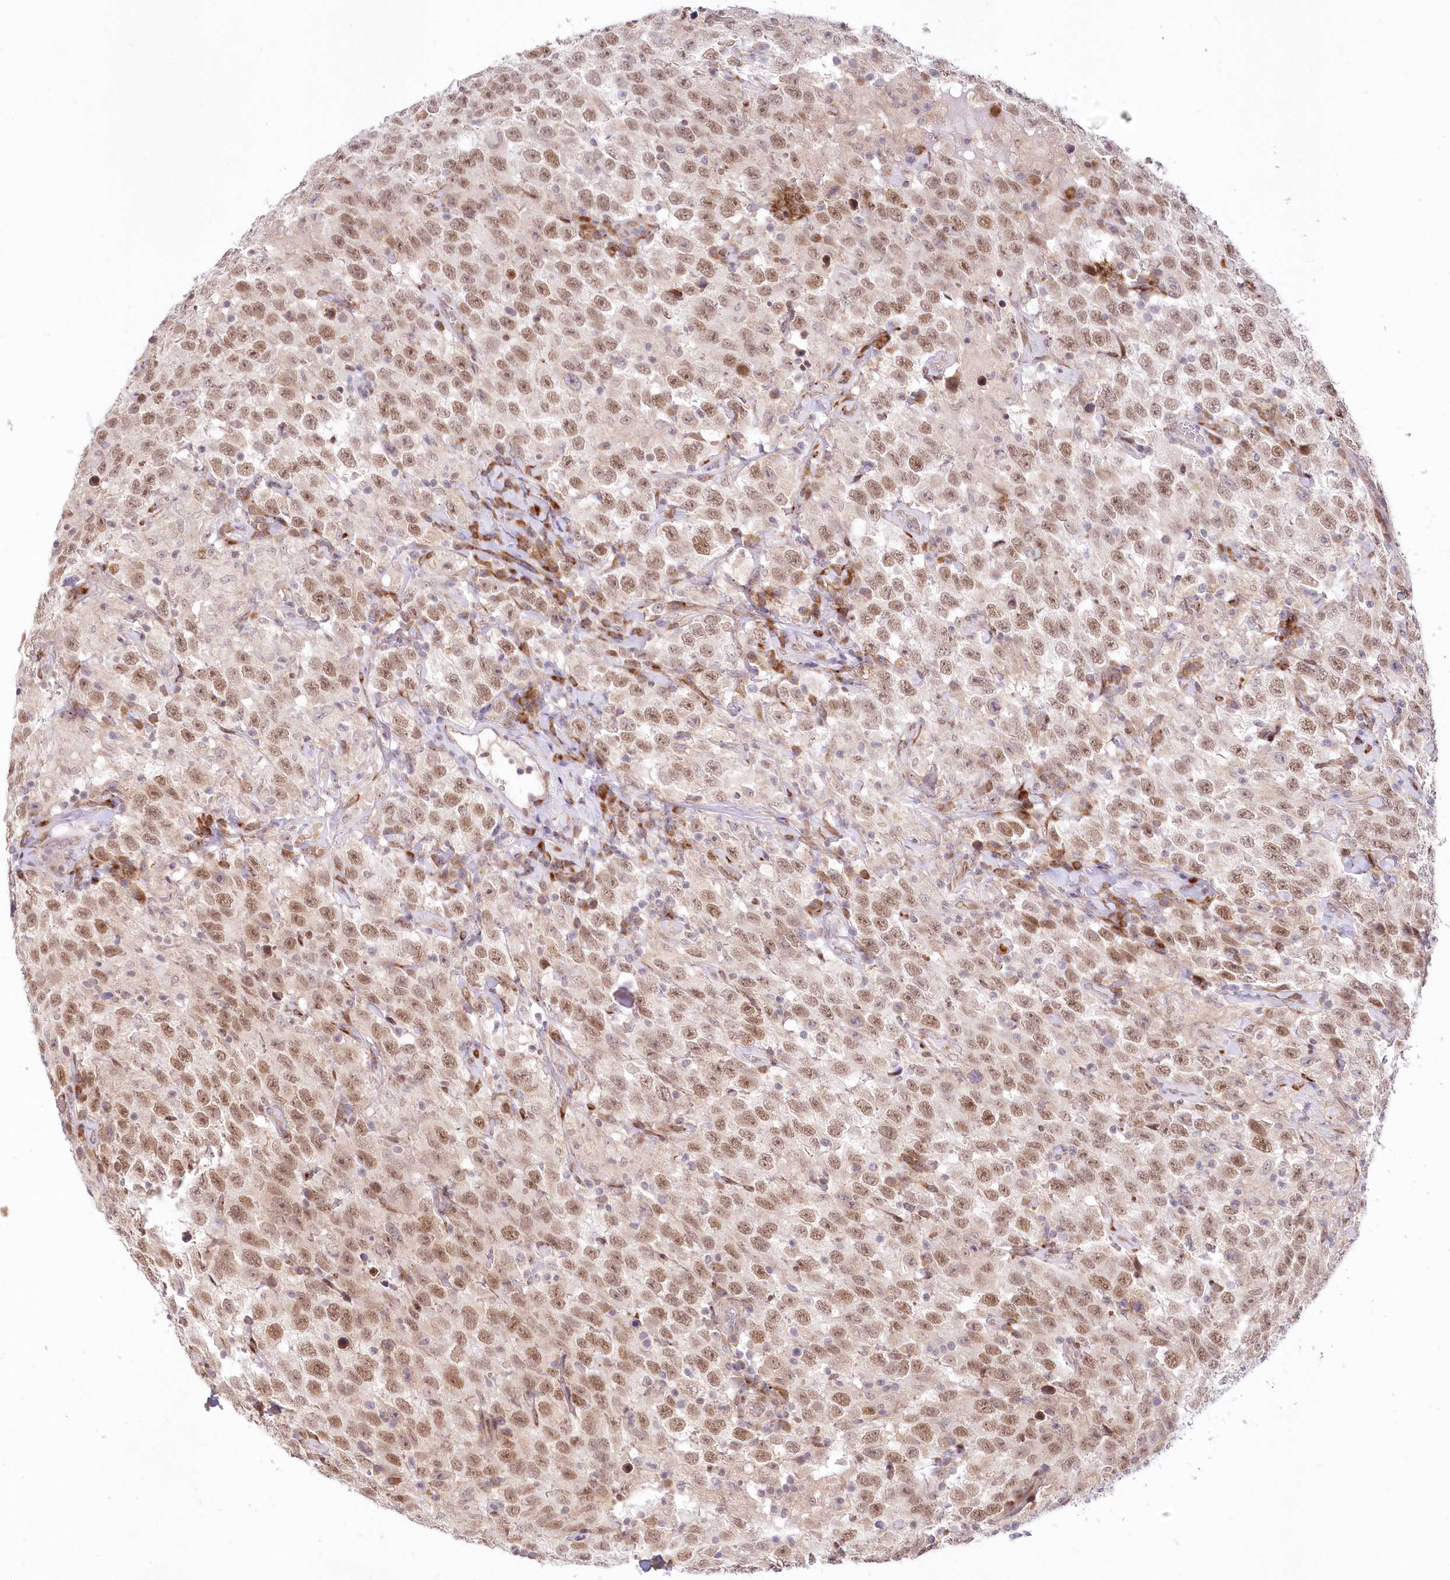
{"staining": {"intensity": "moderate", "quantity": ">75%", "location": "nuclear"}, "tissue": "testis cancer", "cell_type": "Tumor cells", "image_type": "cancer", "snomed": [{"axis": "morphology", "description": "Seminoma, NOS"}, {"axis": "topography", "description": "Testis"}], "caption": "Testis cancer (seminoma) stained with IHC shows moderate nuclear expression in approximately >75% of tumor cells. The staining was performed using DAB (3,3'-diaminobenzidine), with brown indicating positive protein expression. Nuclei are stained blue with hematoxylin.", "gene": "LDB1", "patient": {"sex": "male", "age": 41}}